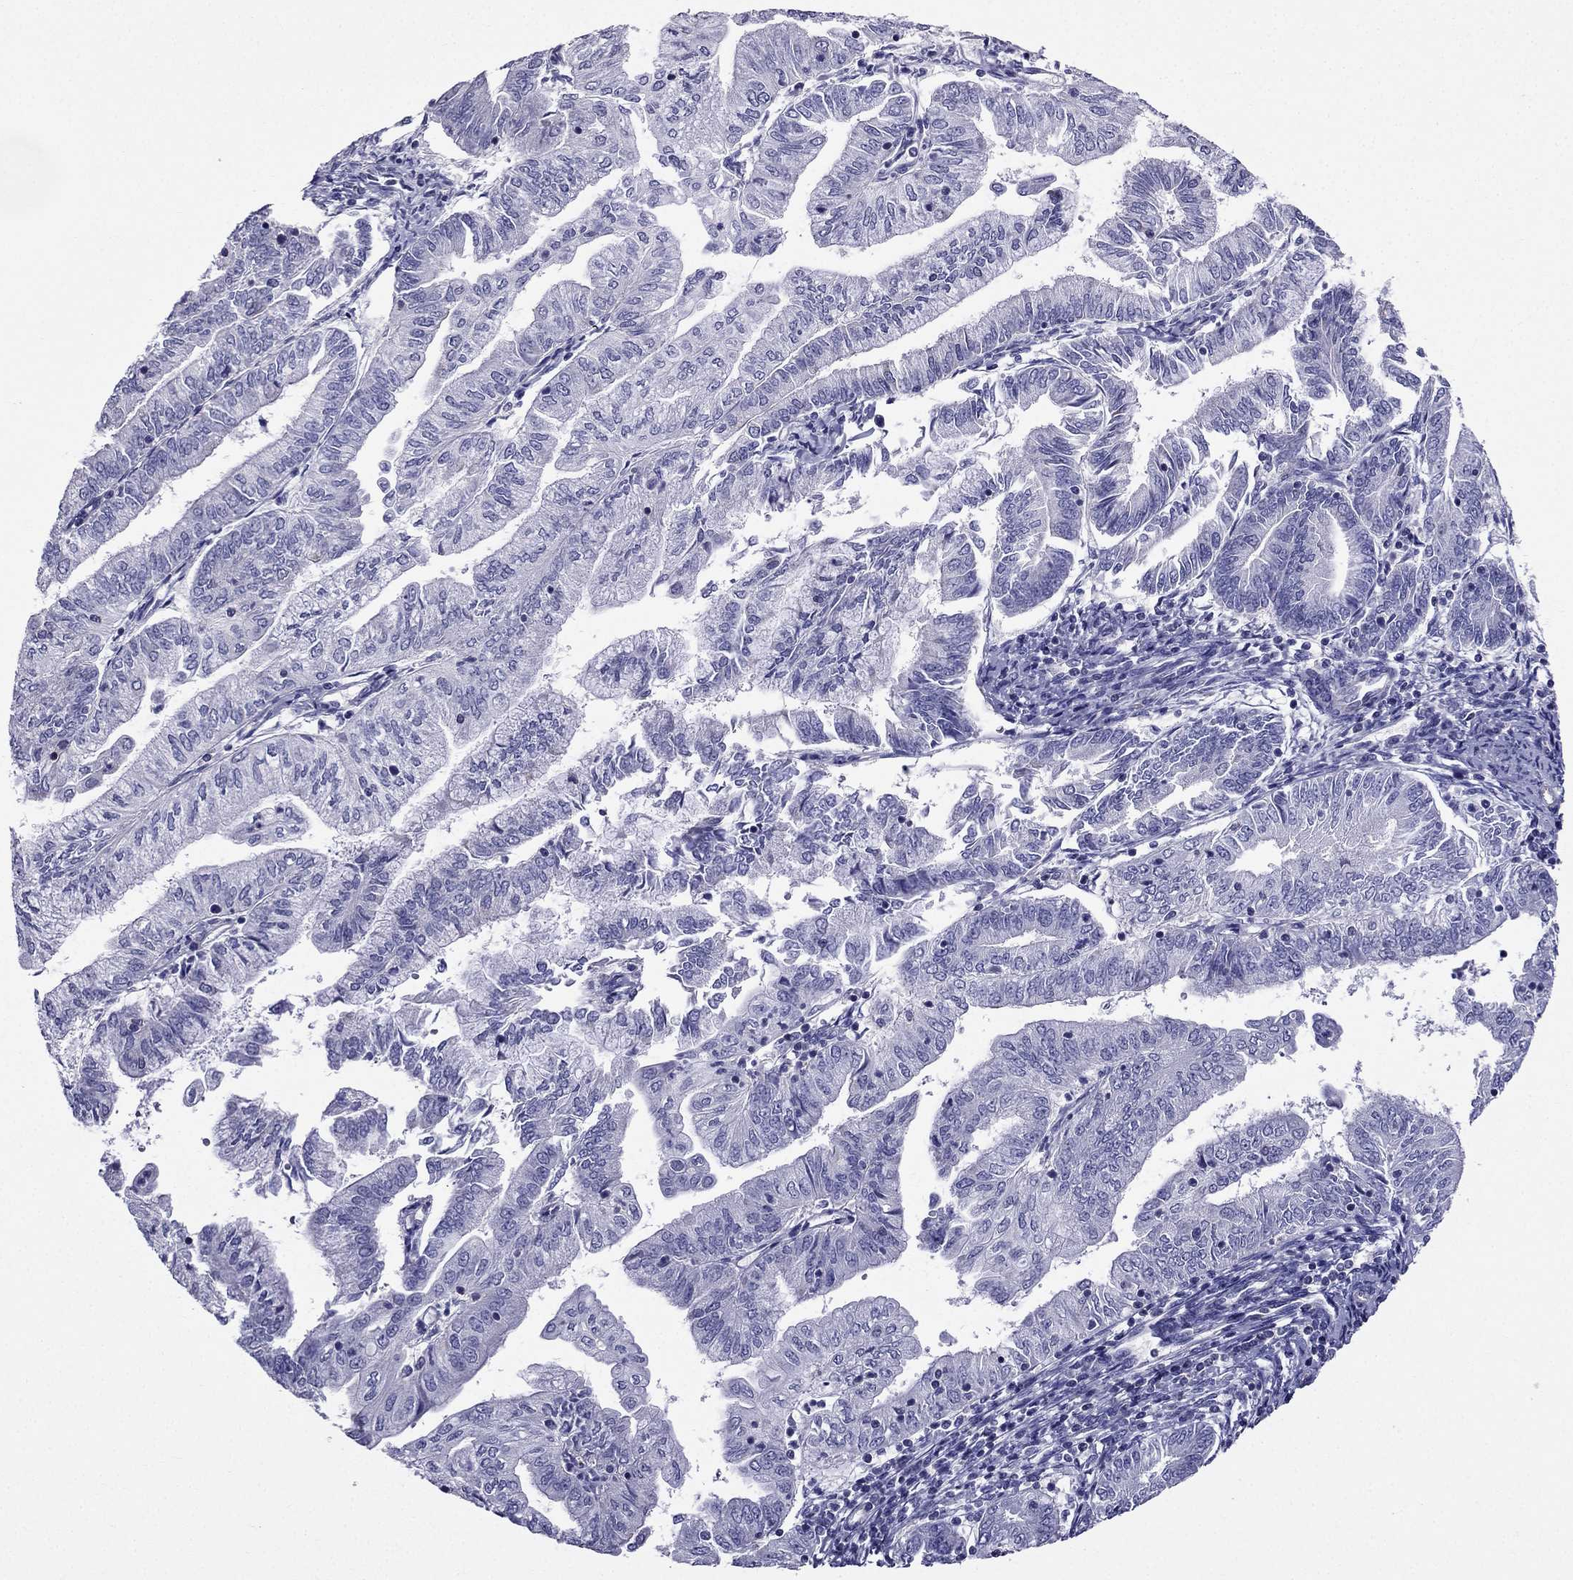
{"staining": {"intensity": "negative", "quantity": "none", "location": "none"}, "tissue": "endometrial cancer", "cell_type": "Tumor cells", "image_type": "cancer", "snomed": [{"axis": "morphology", "description": "Adenocarcinoma, NOS"}, {"axis": "topography", "description": "Endometrium"}], "caption": "An IHC photomicrograph of endometrial cancer is shown. There is no staining in tumor cells of endometrial cancer.", "gene": "AAK1", "patient": {"sex": "female", "age": 55}}